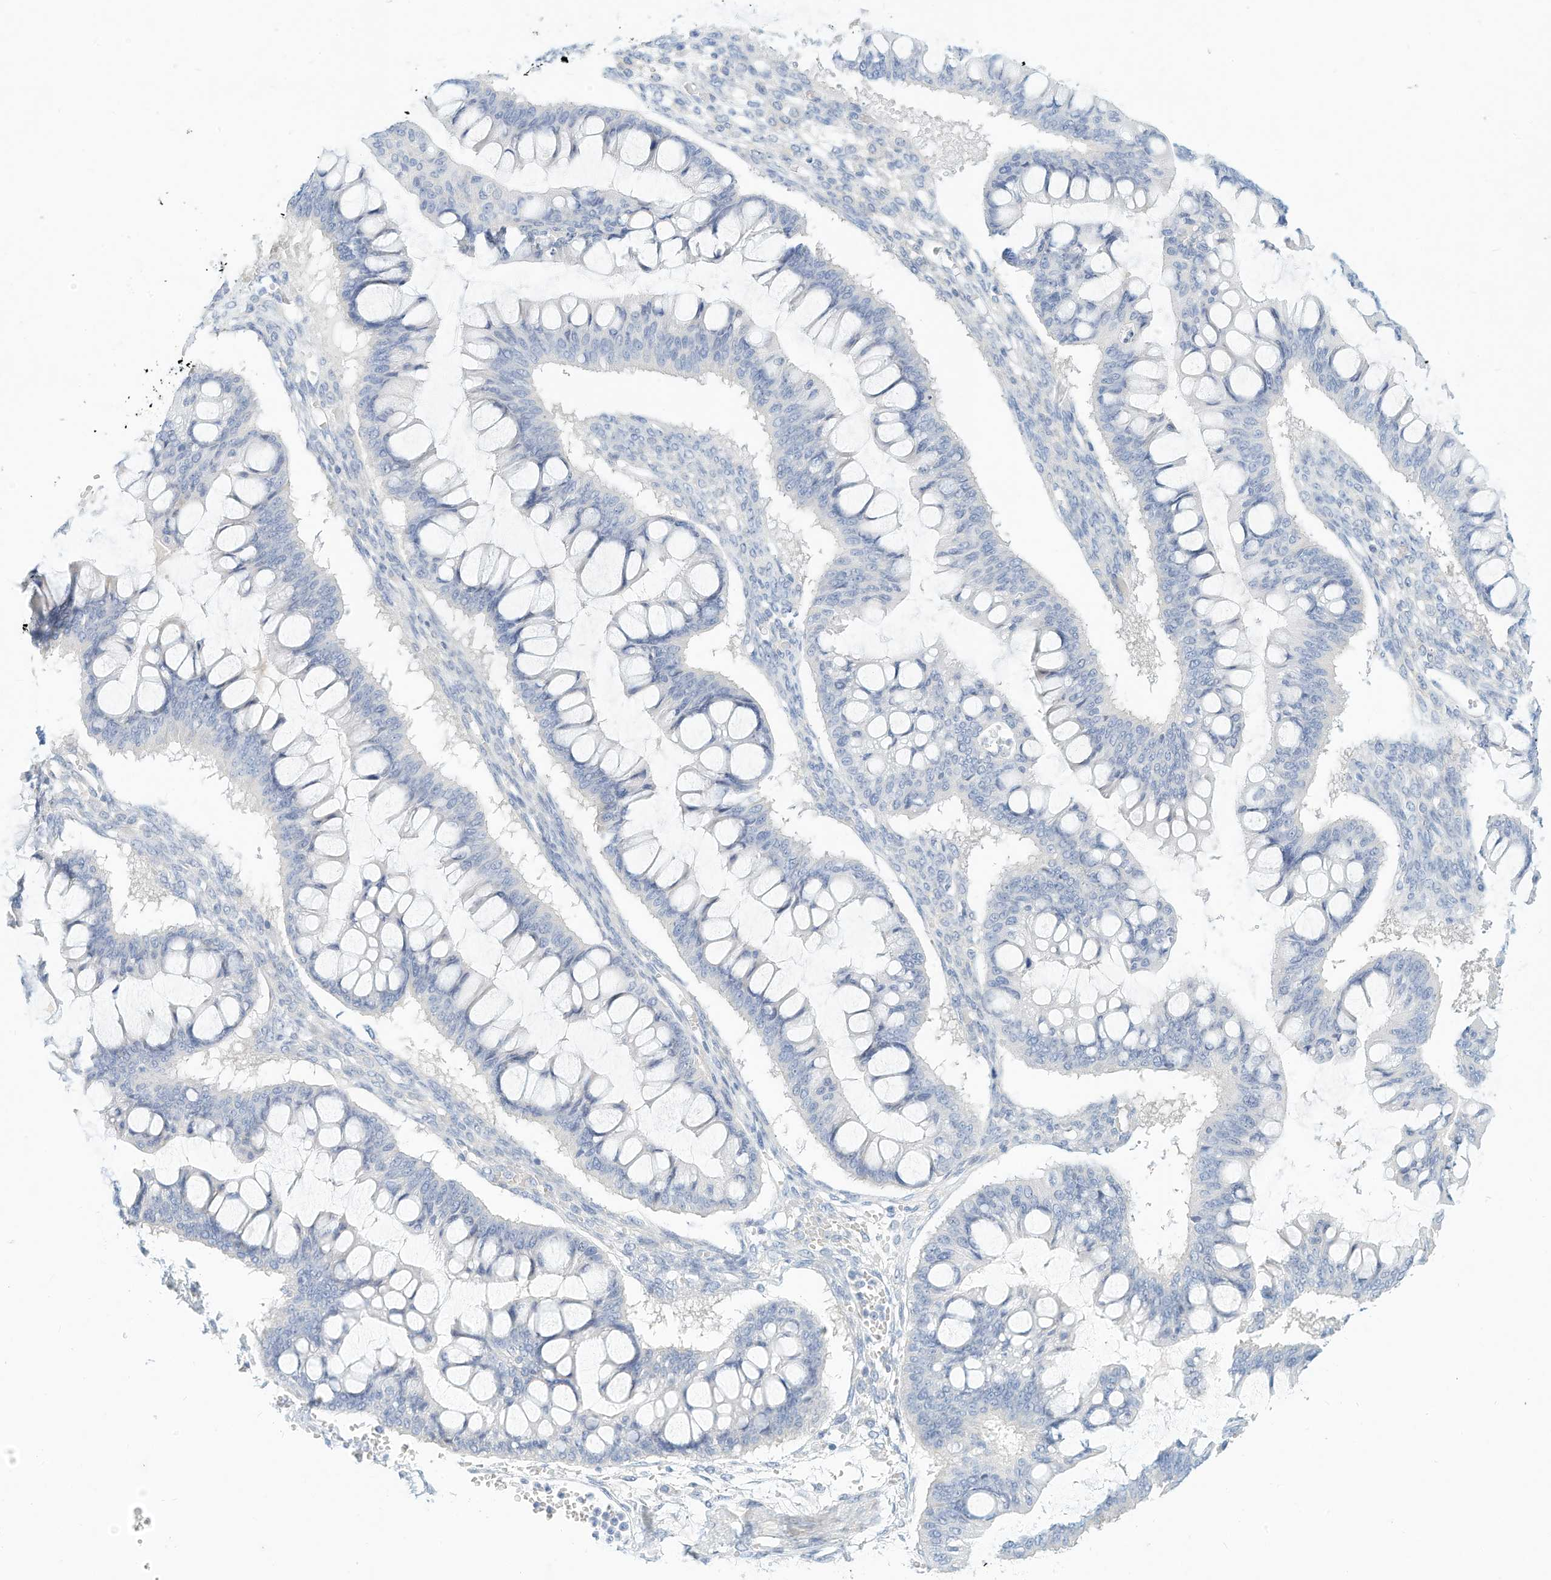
{"staining": {"intensity": "negative", "quantity": "none", "location": "none"}, "tissue": "ovarian cancer", "cell_type": "Tumor cells", "image_type": "cancer", "snomed": [{"axis": "morphology", "description": "Cystadenocarcinoma, mucinous, NOS"}, {"axis": "topography", "description": "Ovary"}], "caption": "A histopathology image of human mucinous cystadenocarcinoma (ovarian) is negative for staining in tumor cells. (DAB (3,3'-diaminobenzidine) IHC with hematoxylin counter stain).", "gene": "SPOCD1", "patient": {"sex": "female", "age": 73}}